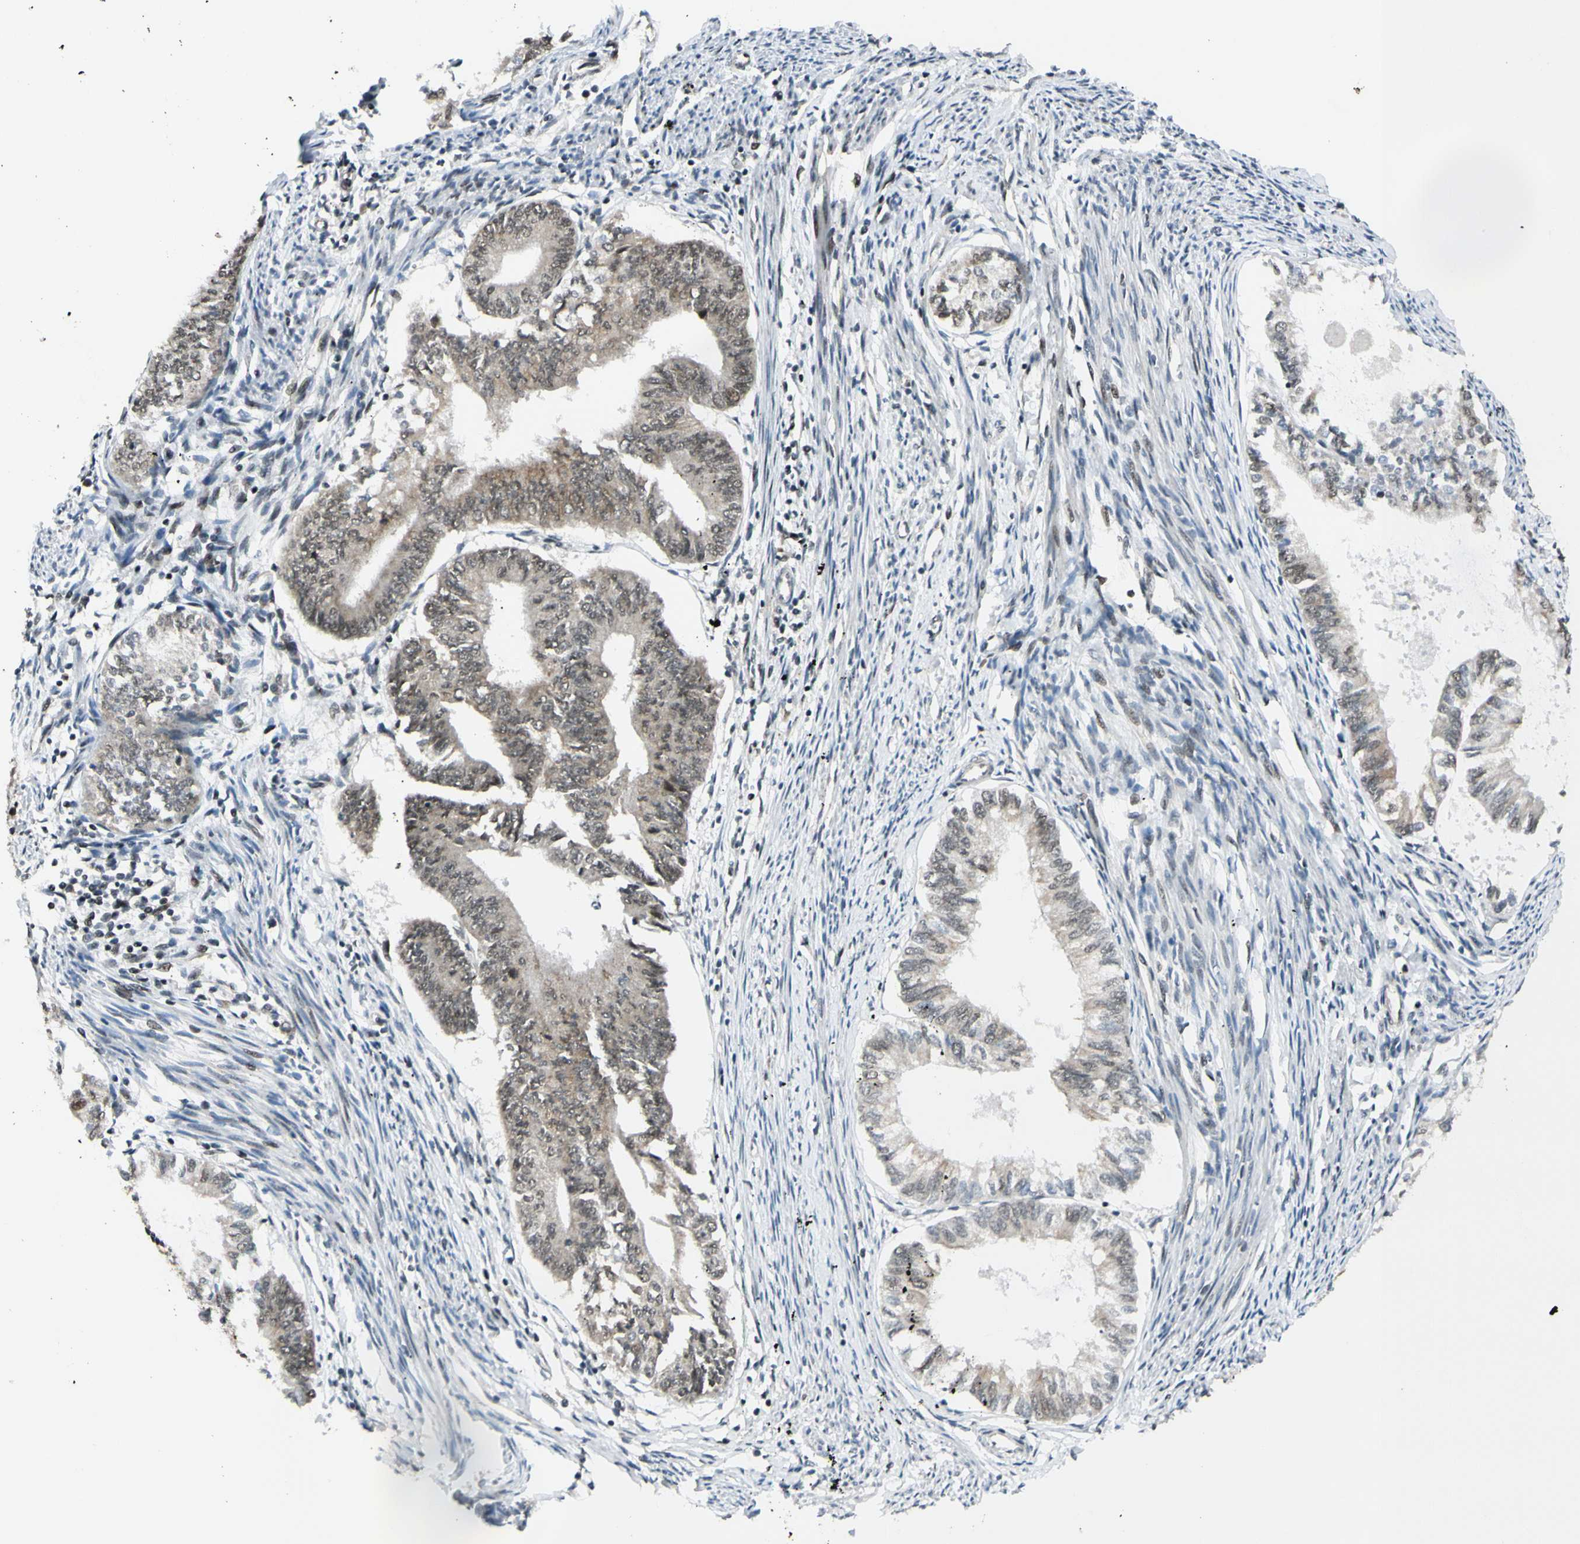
{"staining": {"intensity": "weak", "quantity": ">75%", "location": "cytoplasmic/membranous"}, "tissue": "endometrial cancer", "cell_type": "Tumor cells", "image_type": "cancer", "snomed": [{"axis": "morphology", "description": "Adenocarcinoma, NOS"}, {"axis": "topography", "description": "Endometrium"}], "caption": "Immunohistochemistry histopathology image of neoplastic tissue: adenocarcinoma (endometrial) stained using immunohistochemistry (IHC) demonstrates low levels of weak protein expression localized specifically in the cytoplasmic/membranous of tumor cells, appearing as a cytoplasmic/membranous brown color.", "gene": "BRMS1", "patient": {"sex": "female", "age": 86}}